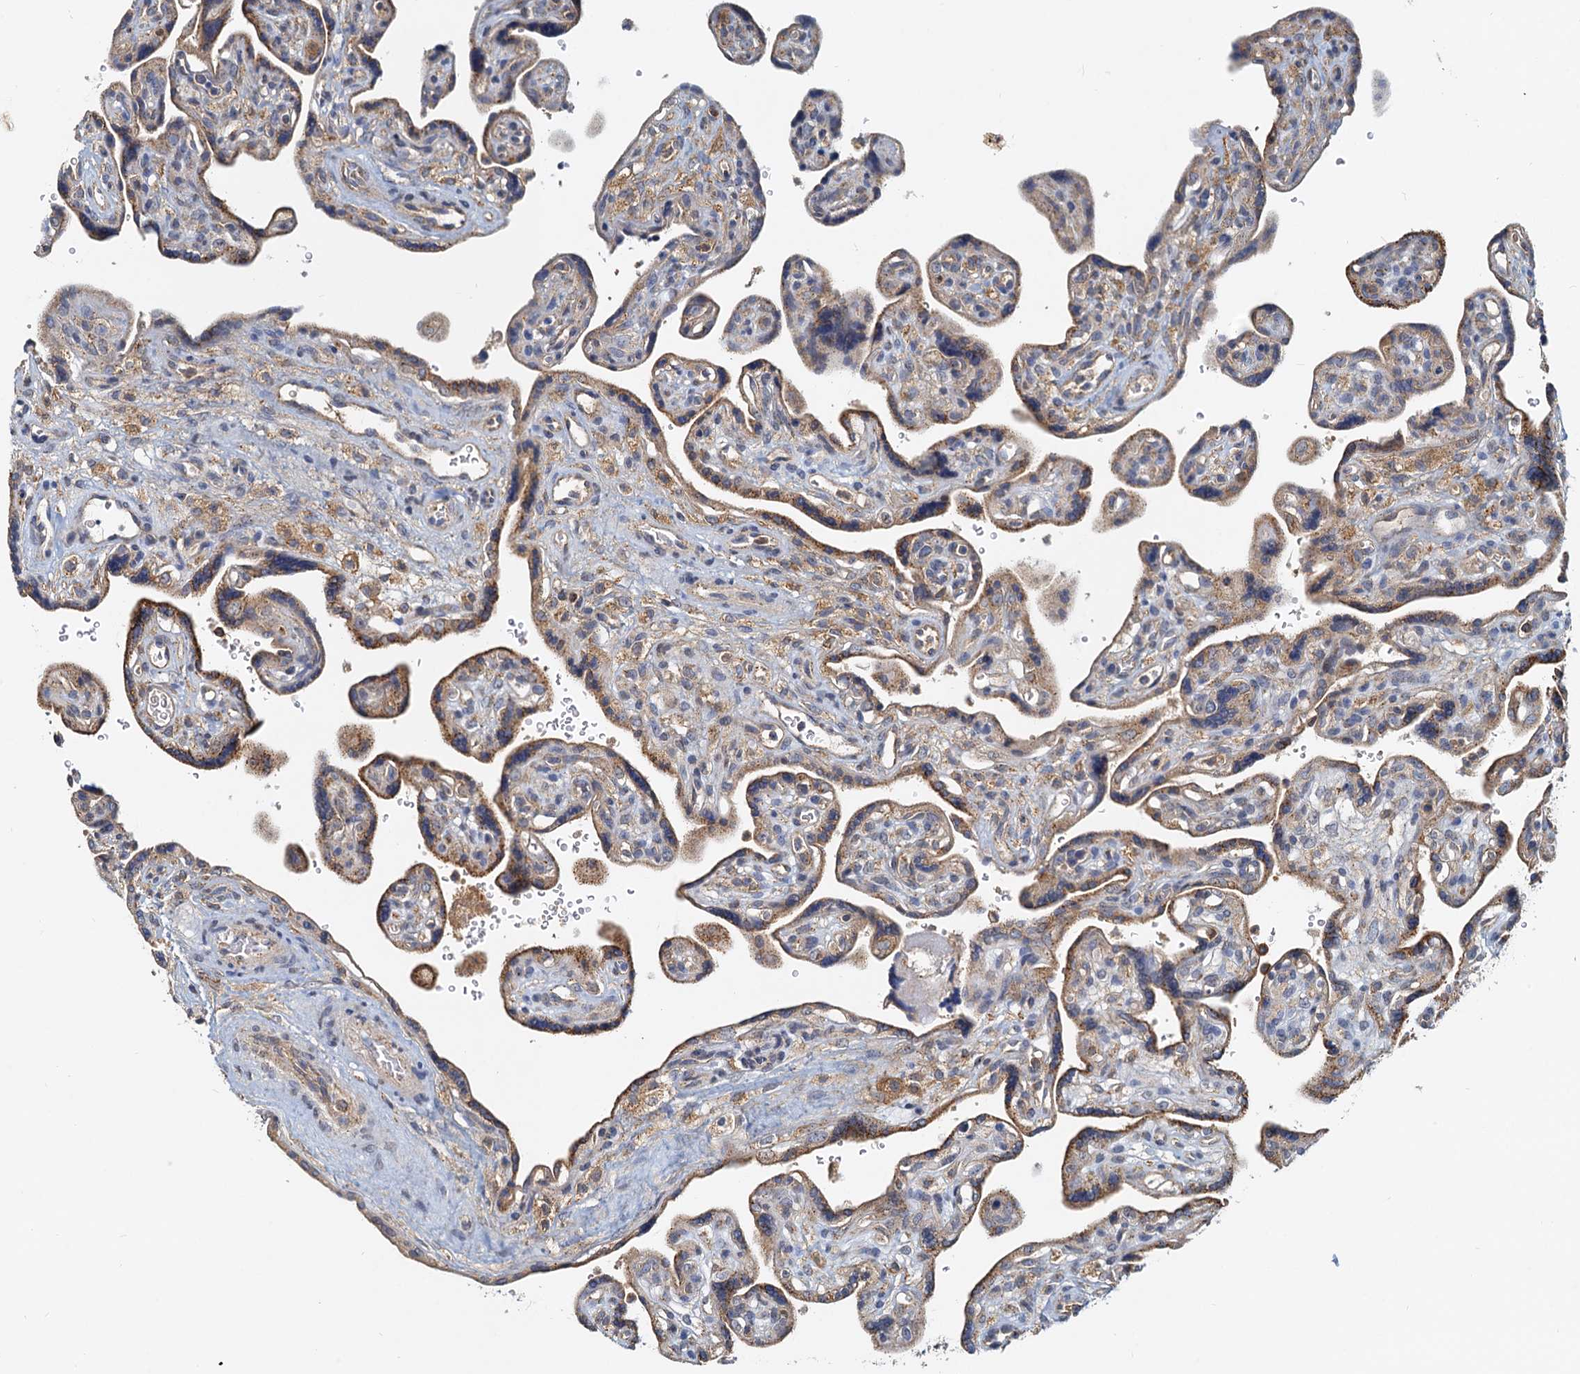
{"staining": {"intensity": "moderate", "quantity": ">75%", "location": "cytoplasmic/membranous"}, "tissue": "placenta", "cell_type": "Trophoblastic cells", "image_type": "normal", "snomed": [{"axis": "morphology", "description": "Normal tissue, NOS"}, {"axis": "topography", "description": "Placenta"}], "caption": "There is medium levels of moderate cytoplasmic/membranous staining in trophoblastic cells of normal placenta, as demonstrated by immunohistochemical staining (brown color).", "gene": "TOLLIP", "patient": {"sex": "female", "age": 39}}